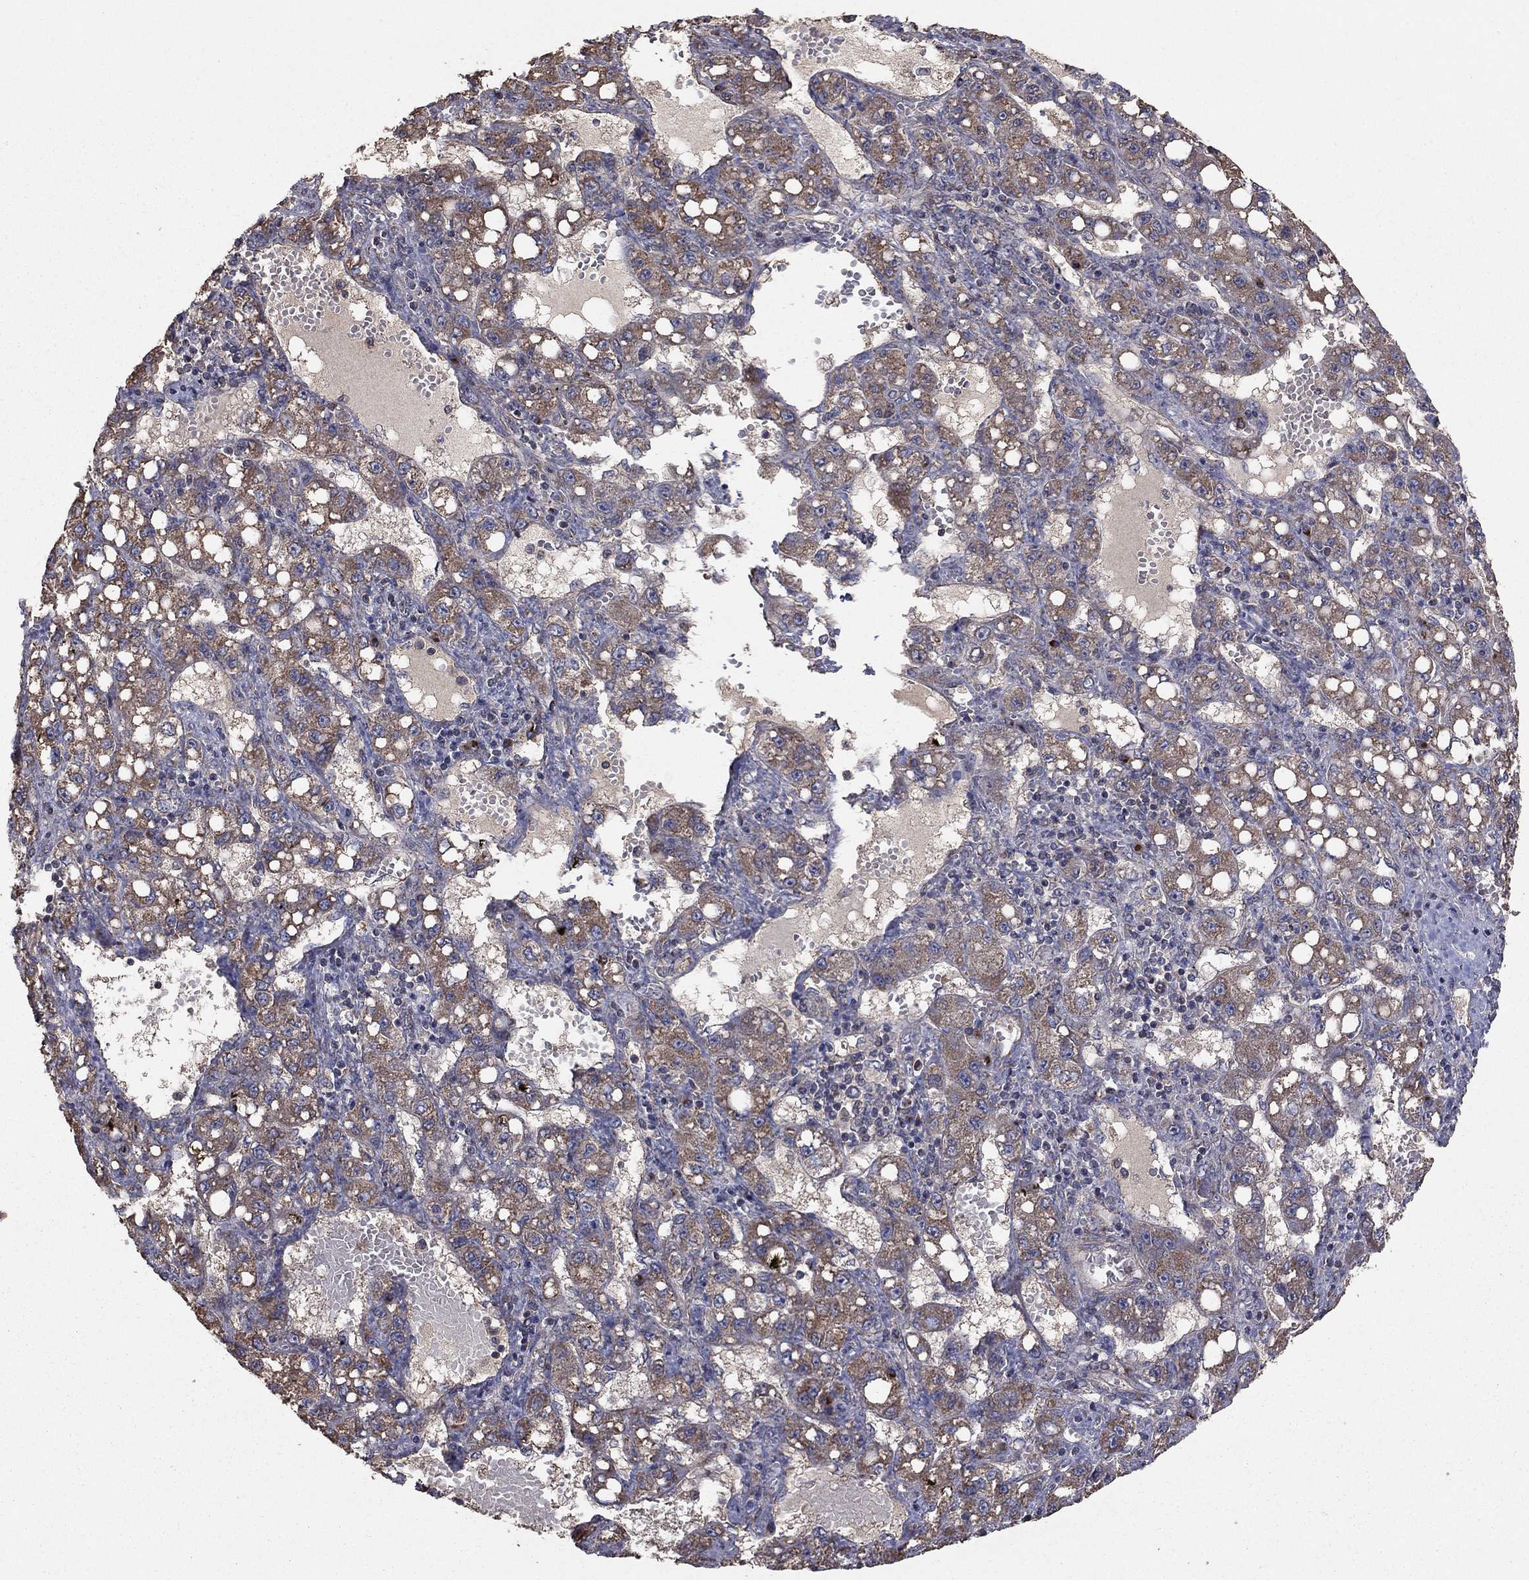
{"staining": {"intensity": "moderate", "quantity": "25%-75%", "location": "cytoplasmic/membranous"}, "tissue": "liver cancer", "cell_type": "Tumor cells", "image_type": "cancer", "snomed": [{"axis": "morphology", "description": "Carcinoma, Hepatocellular, NOS"}, {"axis": "topography", "description": "Liver"}], "caption": "Immunohistochemistry (IHC) (DAB) staining of hepatocellular carcinoma (liver) exhibits moderate cytoplasmic/membranous protein staining in about 25%-75% of tumor cells.", "gene": "FLT4", "patient": {"sex": "female", "age": 65}}